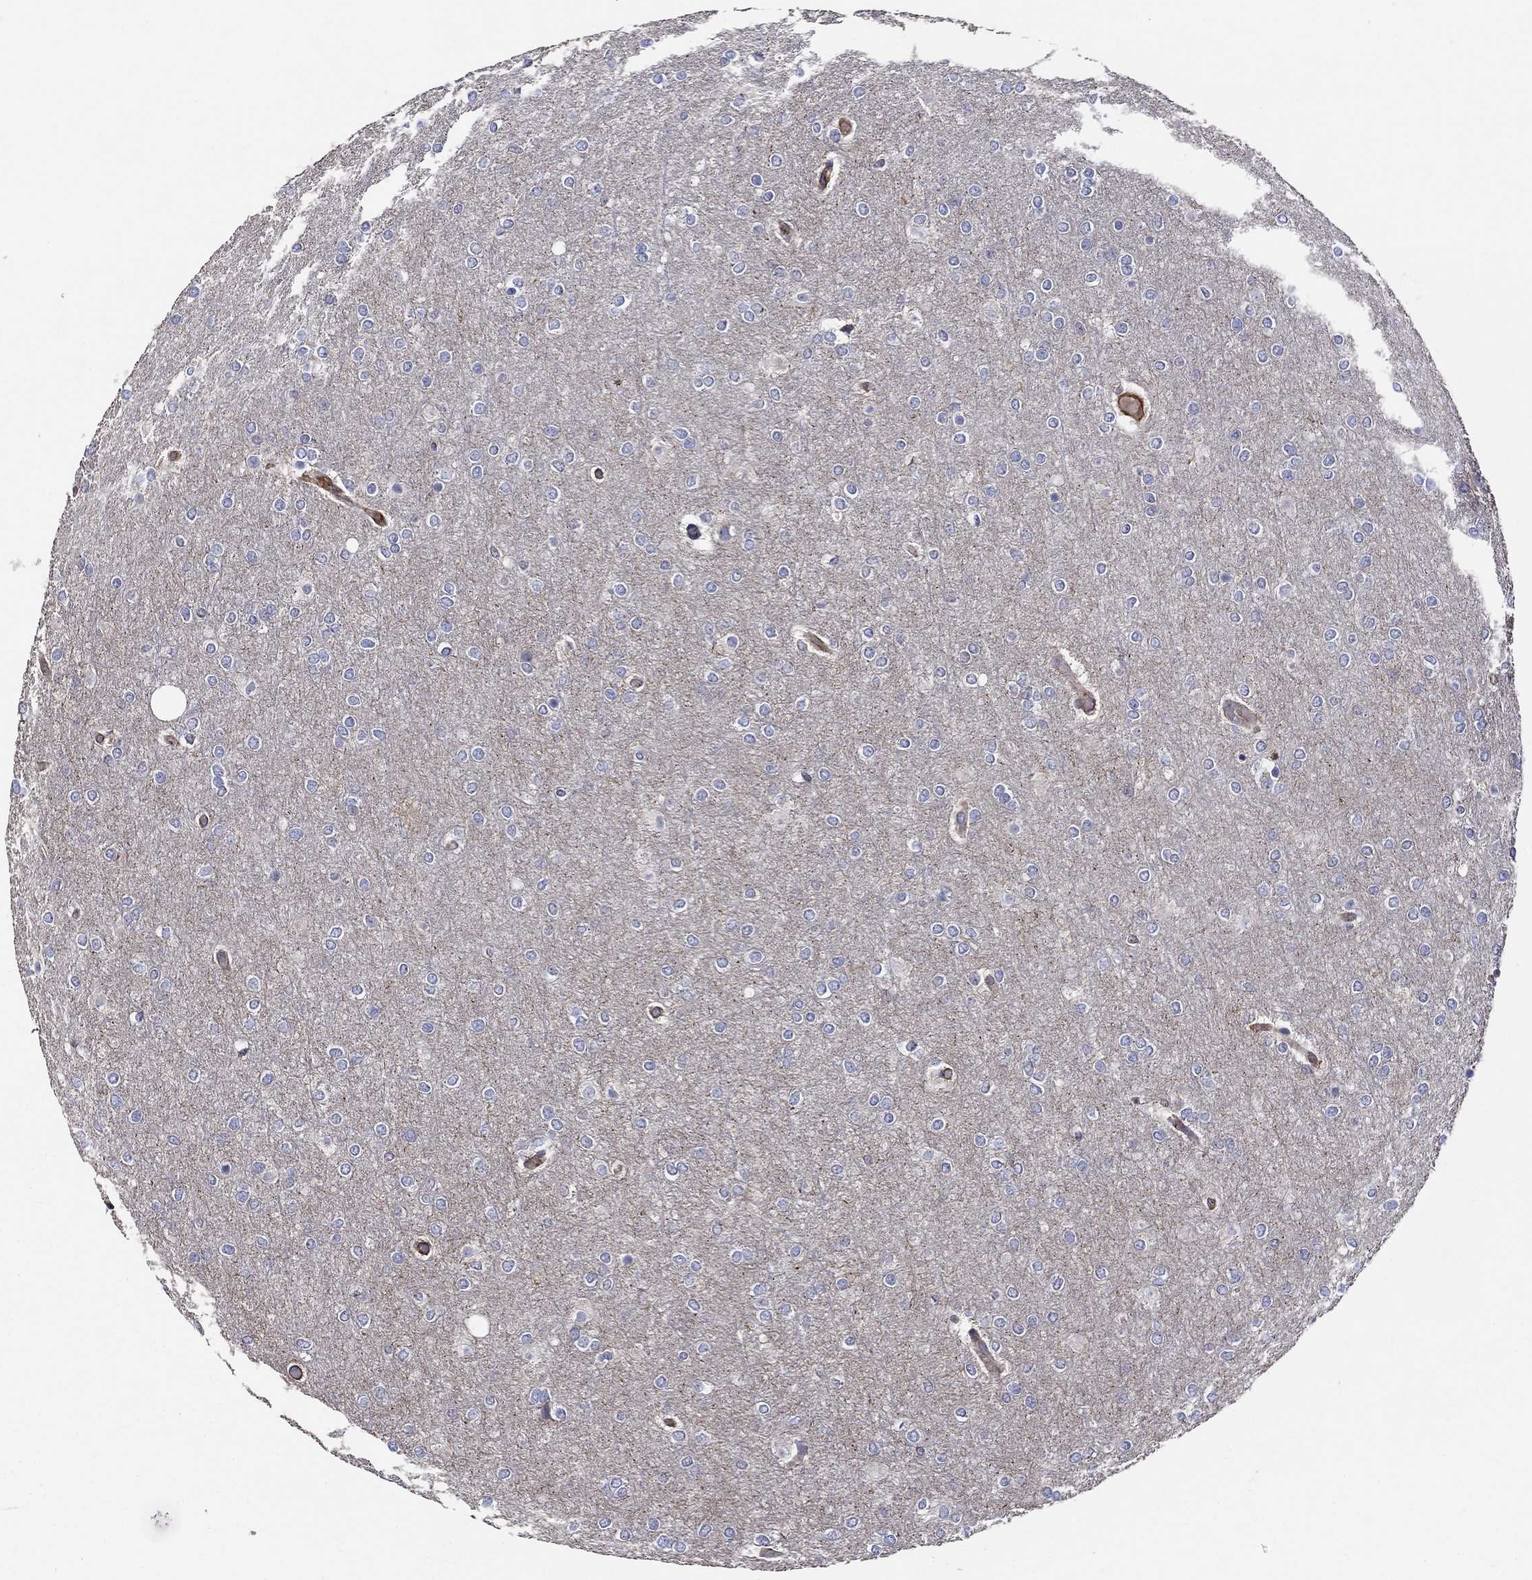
{"staining": {"intensity": "negative", "quantity": "none", "location": "none"}, "tissue": "glioma", "cell_type": "Tumor cells", "image_type": "cancer", "snomed": [{"axis": "morphology", "description": "Glioma, malignant, High grade"}, {"axis": "topography", "description": "Brain"}], "caption": "DAB (3,3'-diaminobenzidine) immunohistochemical staining of human glioma shows no significant expression in tumor cells. Nuclei are stained in blue.", "gene": "NPHP1", "patient": {"sex": "female", "age": 61}}